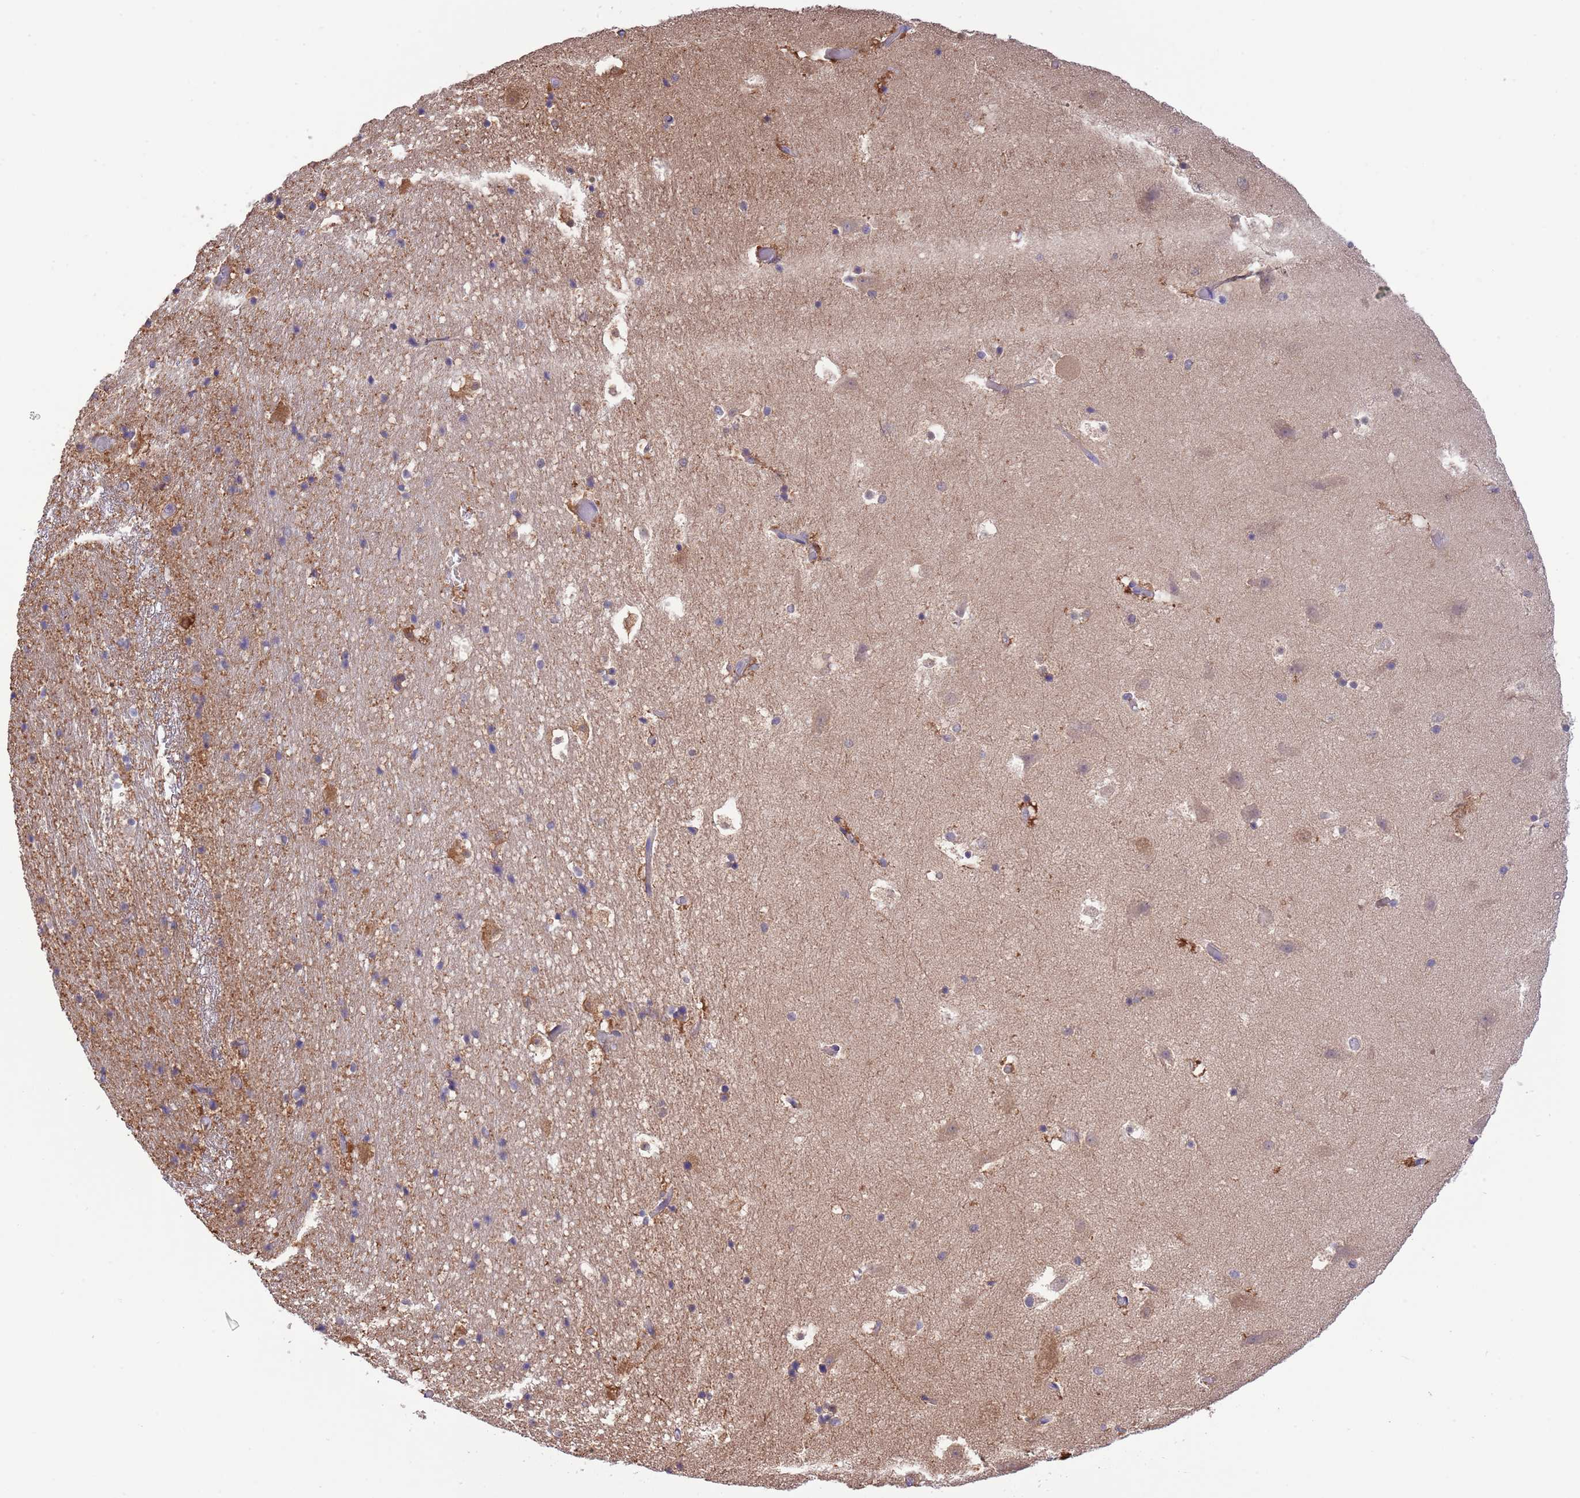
{"staining": {"intensity": "moderate", "quantity": "<25%", "location": "cytoplasmic/membranous"}, "tissue": "hippocampus", "cell_type": "Glial cells", "image_type": "normal", "snomed": [{"axis": "morphology", "description": "Normal tissue, NOS"}, {"axis": "topography", "description": "Hippocampus"}], "caption": "Immunohistochemistry (DAB (3,3'-diaminobenzidine)) staining of unremarkable human hippocampus displays moderate cytoplasmic/membranous protein staining in about <25% of glial cells.", "gene": "PRR32", "patient": {"sex": "female", "age": 52}}